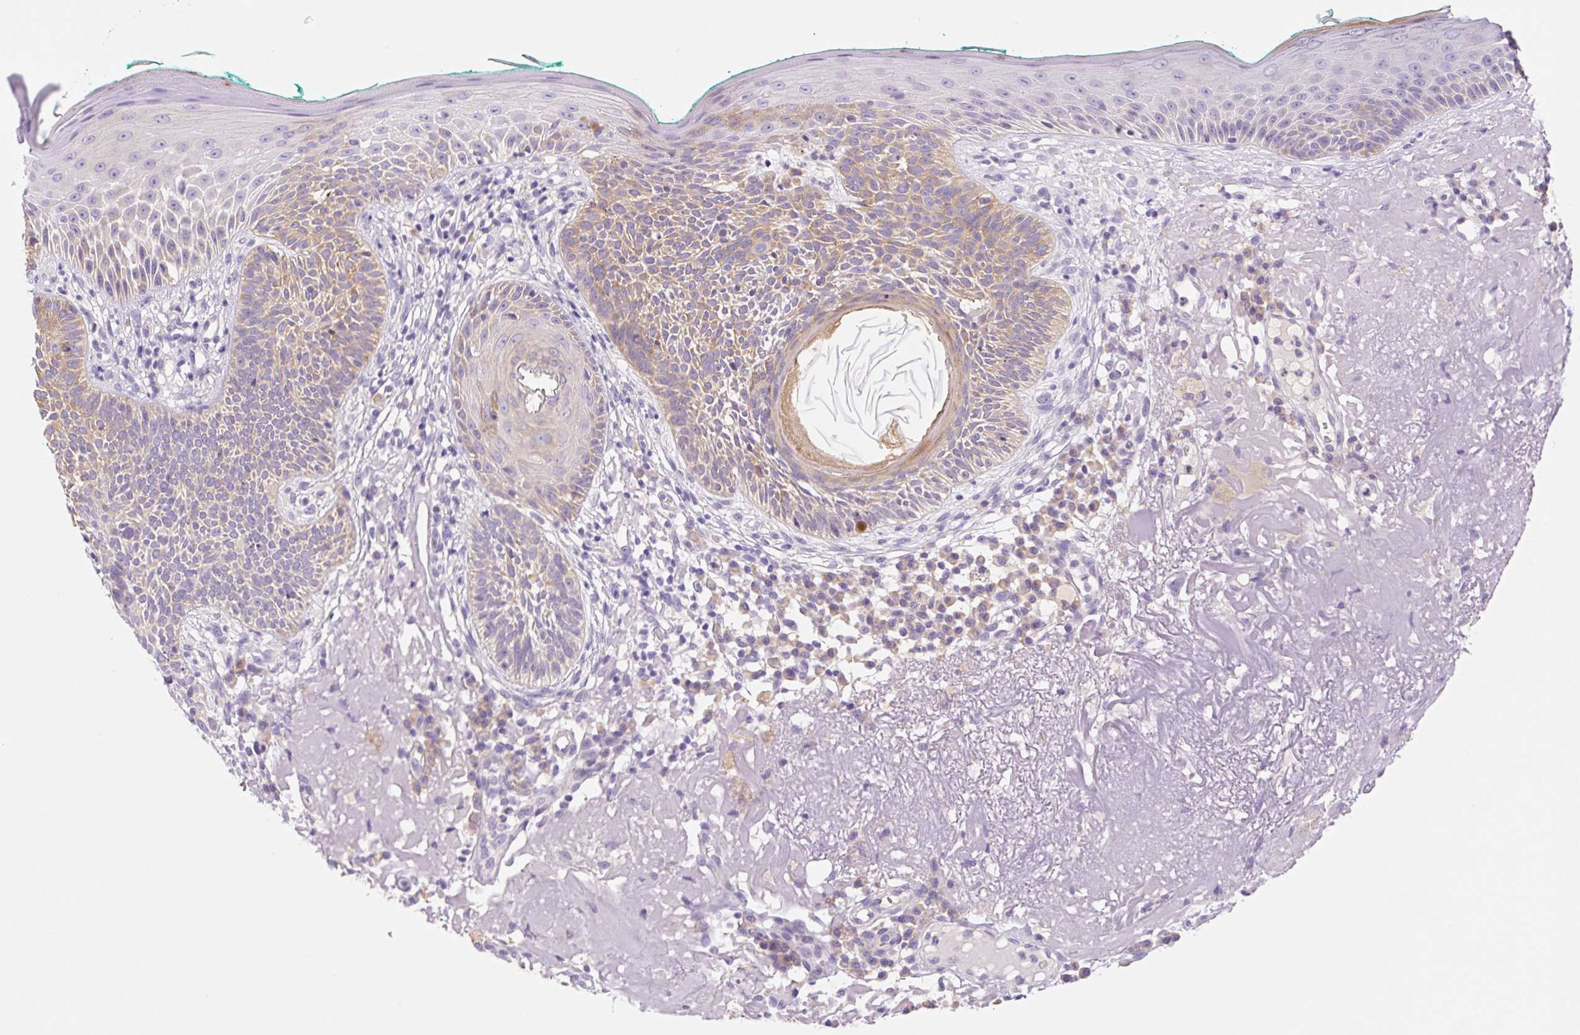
{"staining": {"intensity": "moderate", "quantity": "<25%", "location": "cytoplasmic/membranous"}, "tissue": "skin cancer", "cell_type": "Tumor cells", "image_type": "cancer", "snomed": [{"axis": "morphology", "description": "Basal cell carcinoma"}, {"axis": "topography", "description": "Skin"}], "caption": "Skin cancer stained with DAB immunohistochemistry (IHC) exhibits low levels of moderate cytoplasmic/membranous positivity in approximately <25% of tumor cells.", "gene": "DENND5A", "patient": {"sex": "male", "age": 68}}